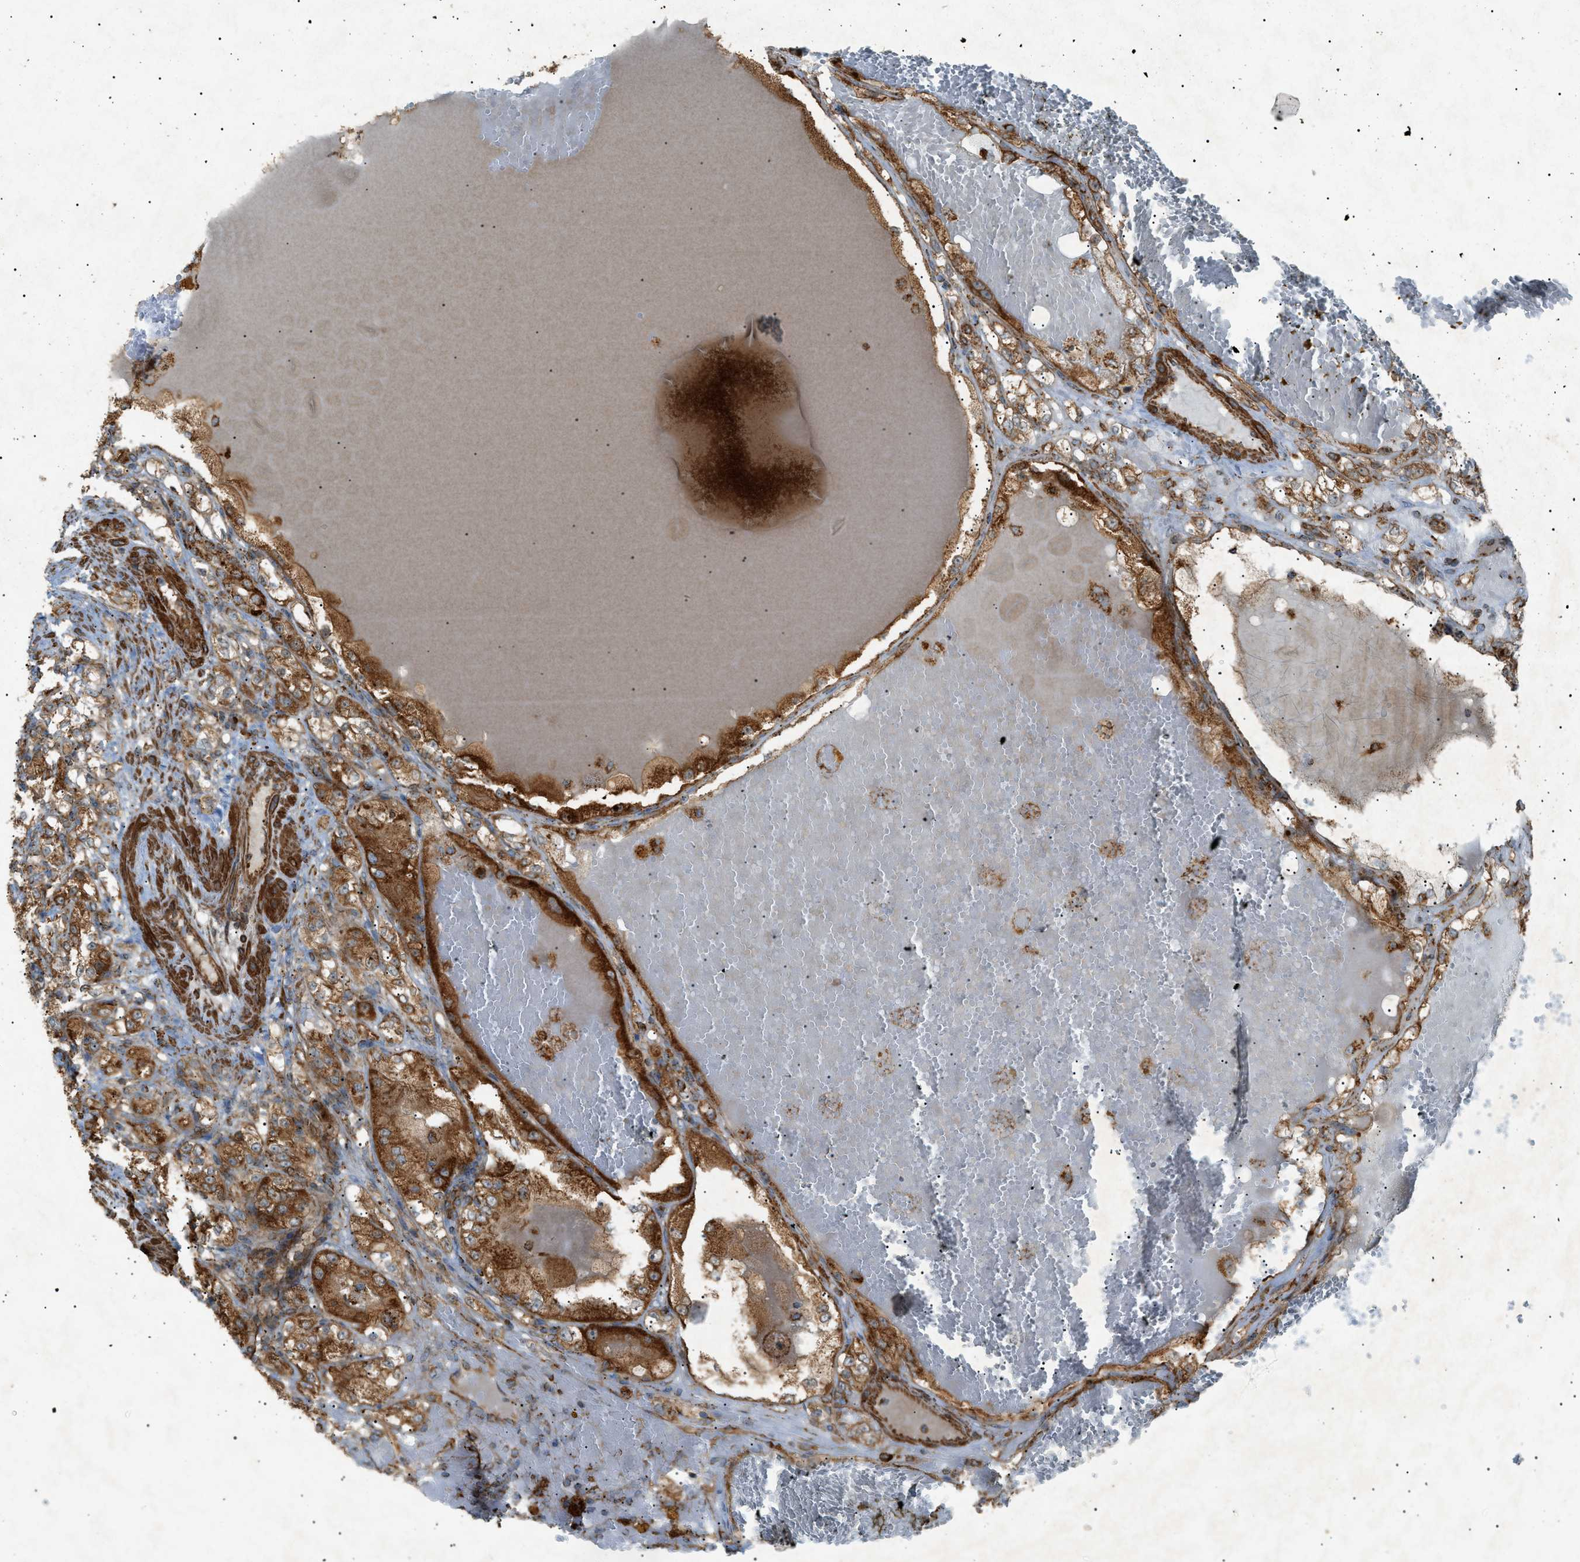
{"staining": {"intensity": "moderate", "quantity": ">75%", "location": "cytoplasmic/membranous"}, "tissue": "renal cancer", "cell_type": "Tumor cells", "image_type": "cancer", "snomed": [{"axis": "morphology", "description": "Normal tissue, NOS"}, {"axis": "morphology", "description": "Adenocarcinoma, NOS"}, {"axis": "topography", "description": "Kidney"}], "caption": "Renal cancer (adenocarcinoma) tissue shows moderate cytoplasmic/membranous expression in approximately >75% of tumor cells", "gene": "C1GALT1C1", "patient": {"sex": "male", "age": 61}}